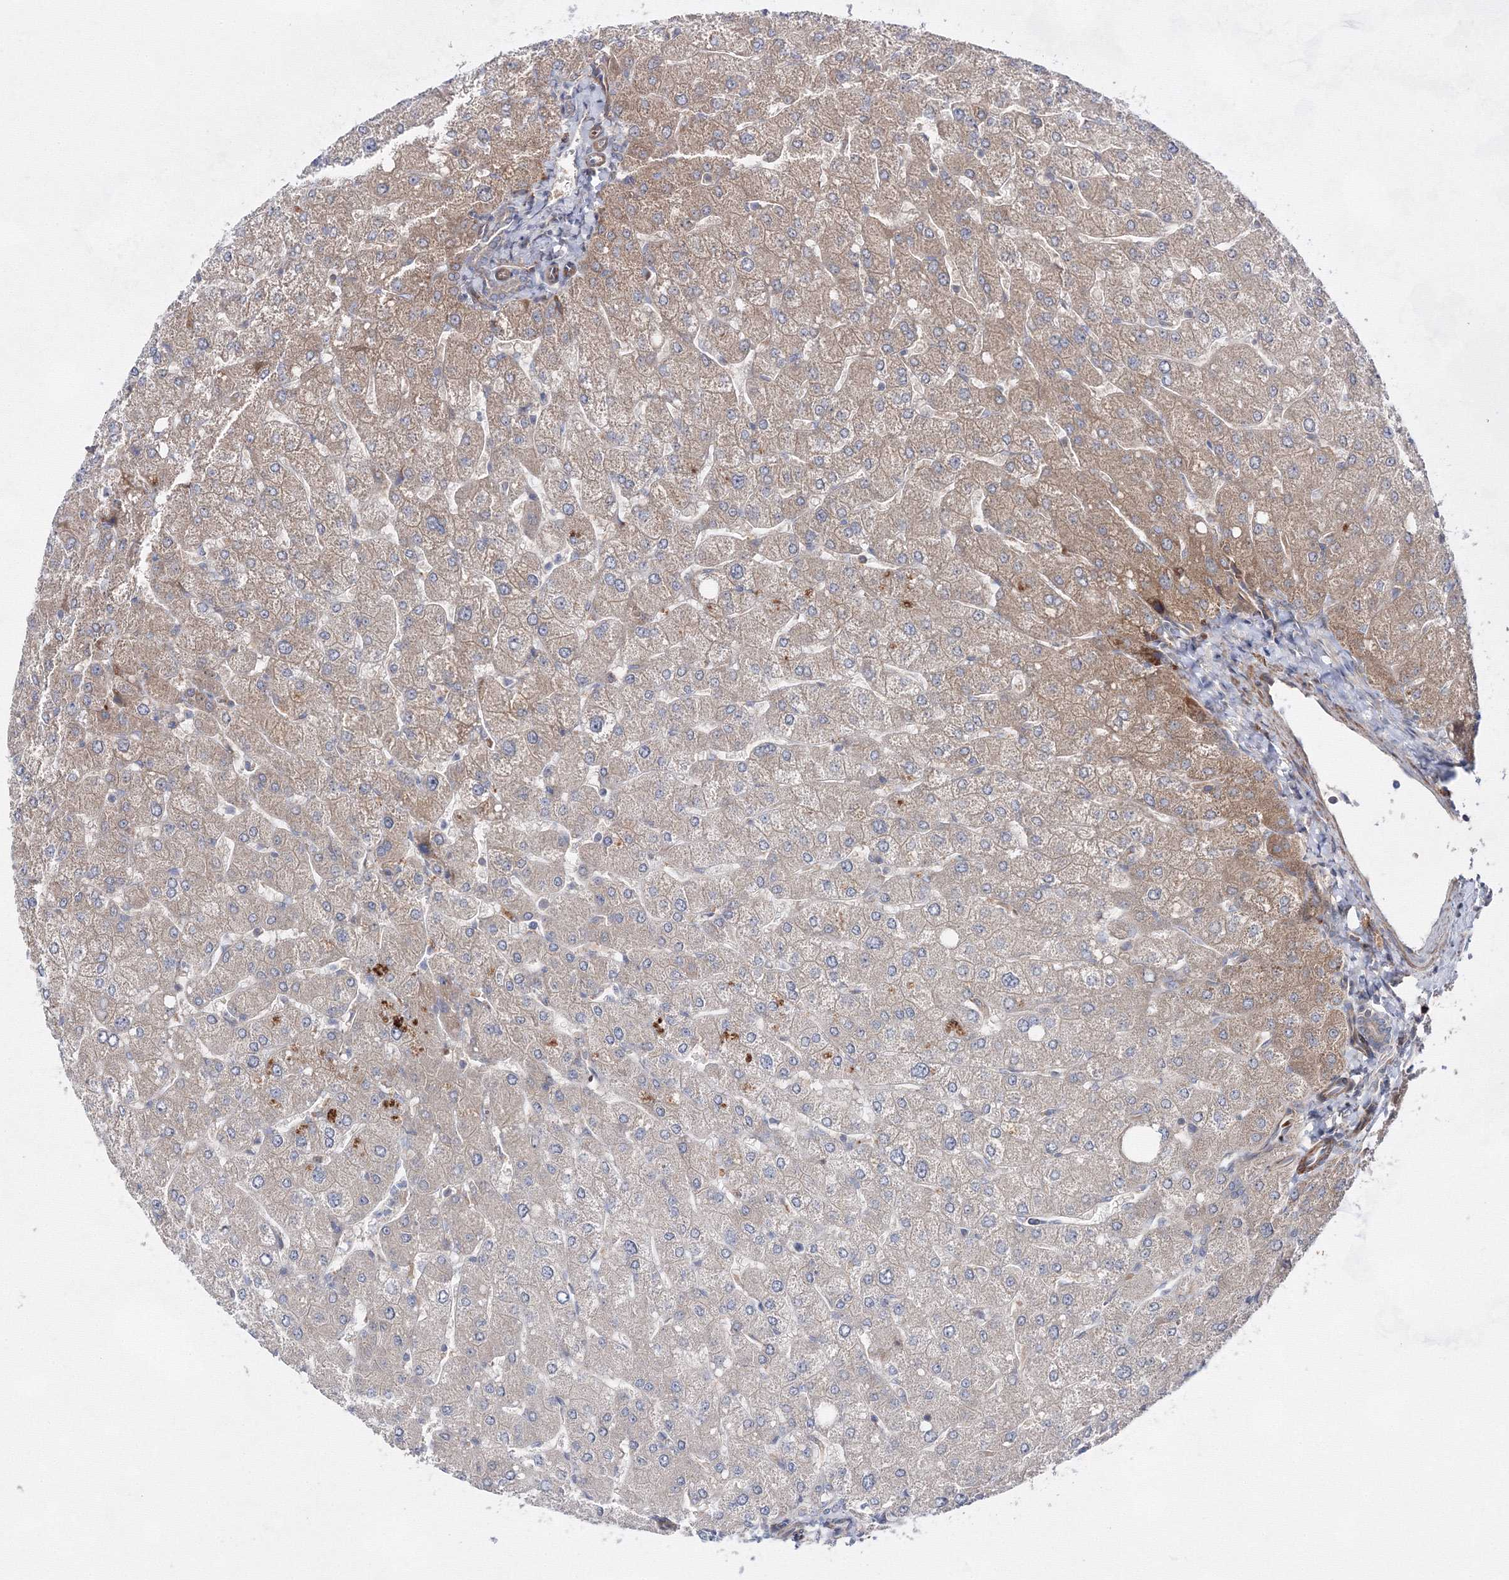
{"staining": {"intensity": "negative", "quantity": "none", "location": "none"}, "tissue": "liver", "cell_type": "Cholangiocytes", "image_type": "normal", "snomed": [{"axis": "morphology", "description": "Normal tissue, NOS"}, {"axis": "topography", "description": "Liver"}], "caption": "This is a micrograph of immunohistochemistry staining of normal liver, which shows no positivity in cholangiocytes. (DAB (3,3'-diaminobenzidine) immunohistochemistry, high magnification).", "gene": "GFM1", "patient": {"sex": "male", "age": 55}}